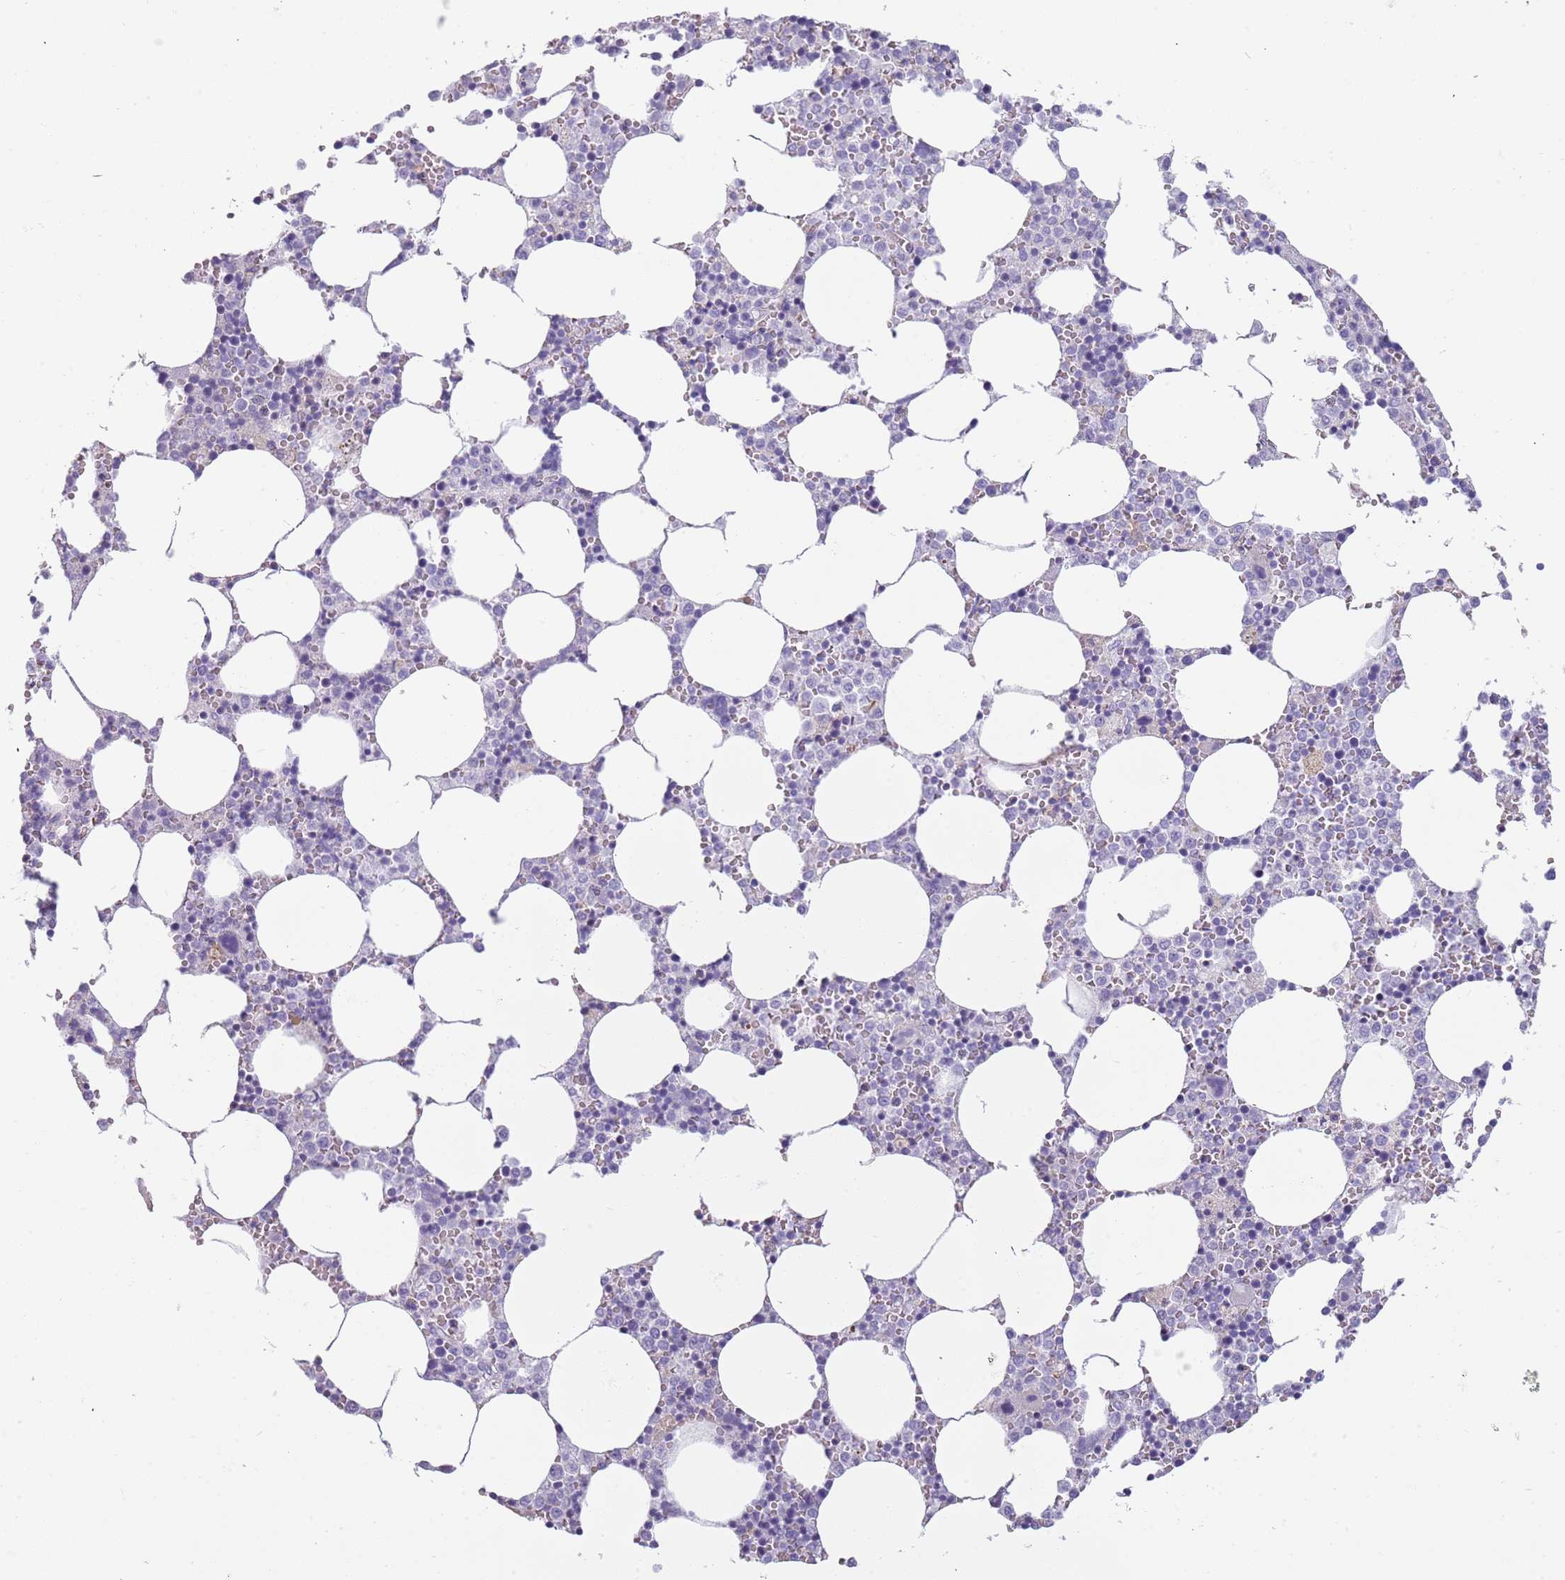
{"staining": {"intensity": "negative", "quantity": "none", "location": "none"}, "tissue": "bone marrow", "cell_type": "Hematopoietic cells", "image_type": "normal", "snomed": [{"axis": "morphology", "description": "Normal tissue, NOS"}, {"axis": "topography", "description": "Bone marrow"}], "caption": "IHC image of unremarkable bone marrow: human bone marrow stained with DAB (3,3'-diaminobenzidine) displays no significant protein expression in hematopoietic cells.", "gene": "COLEC12", "patient": {"sex": "female", "age": 64}}